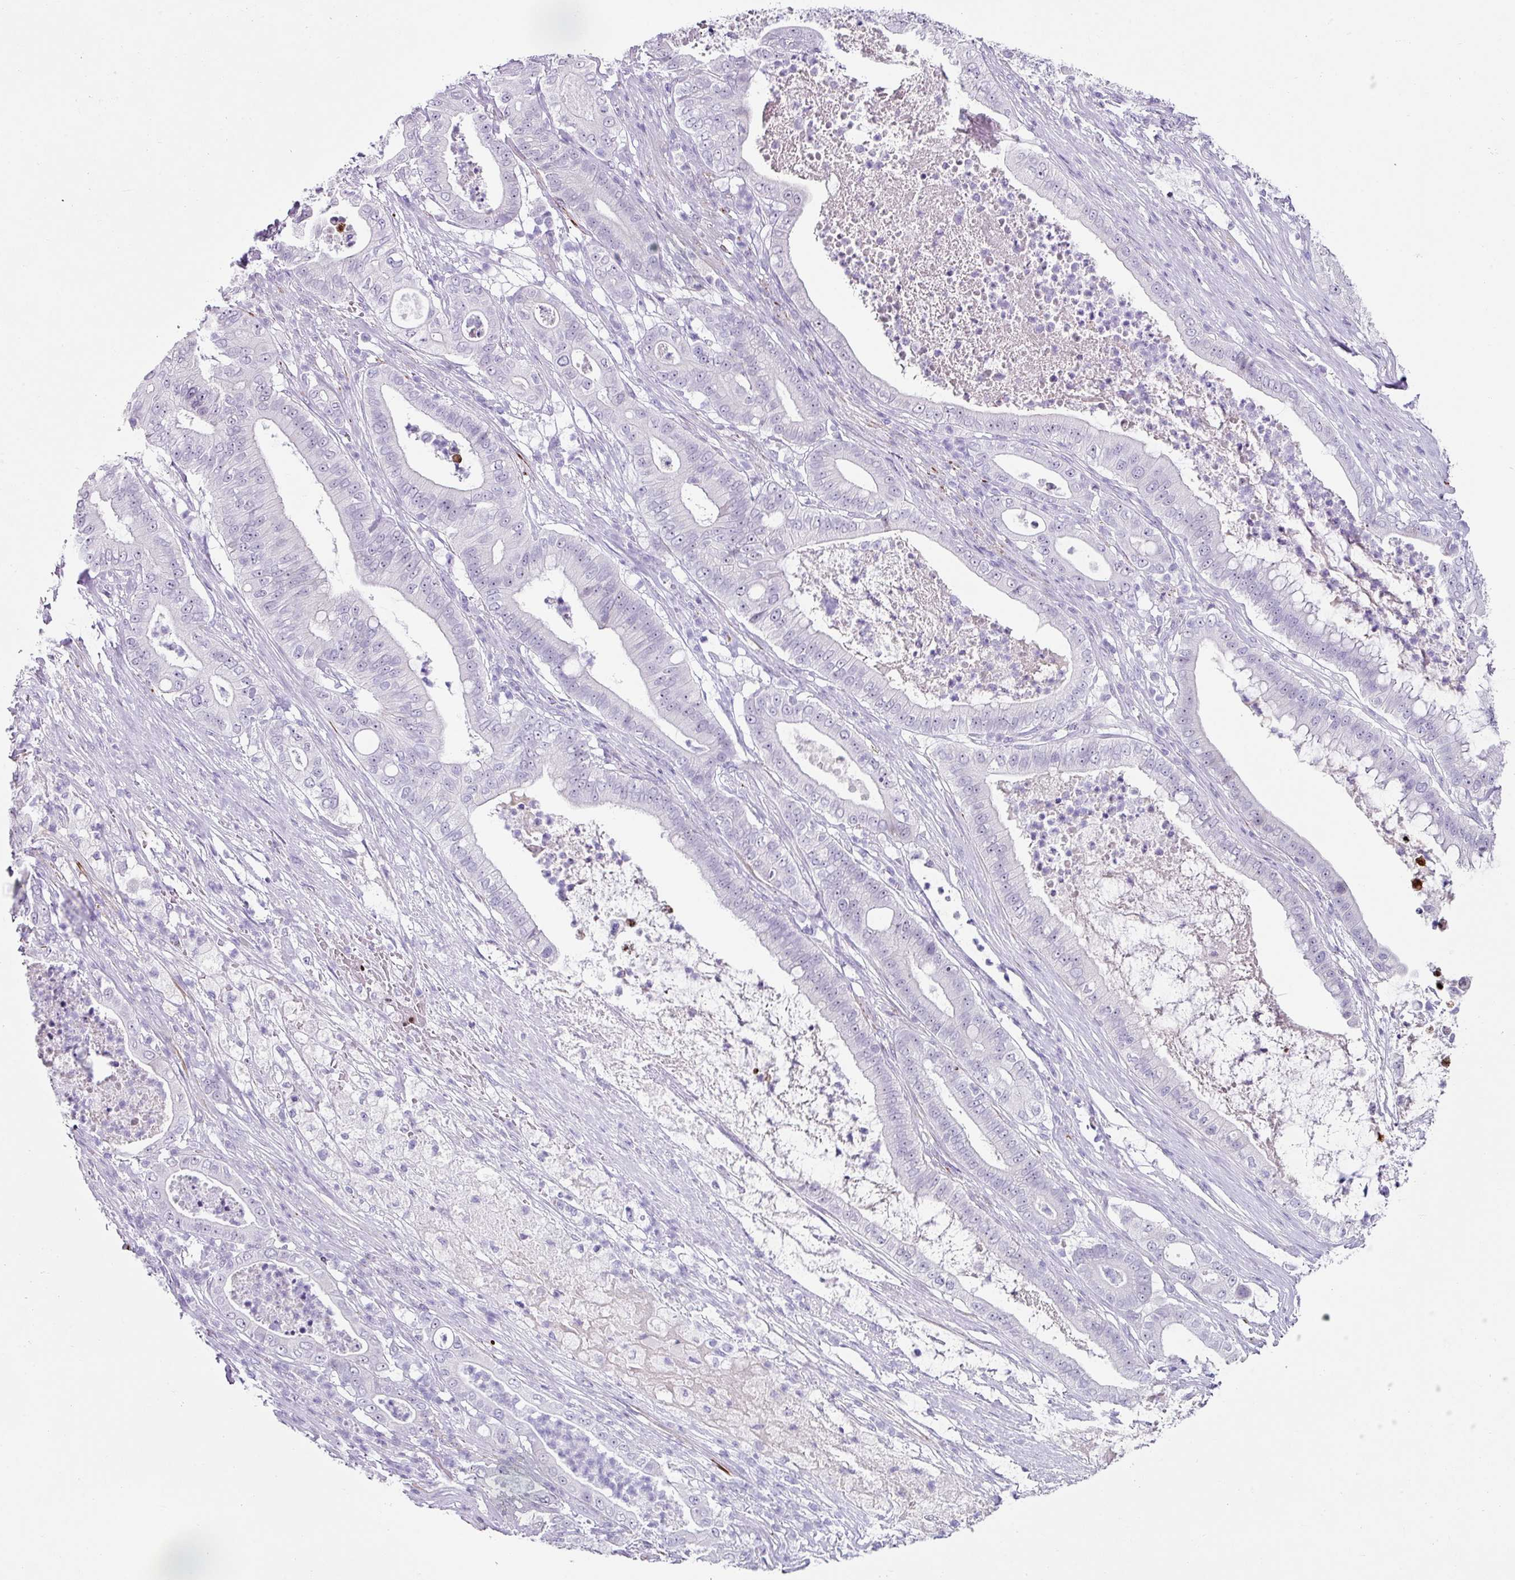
{"staining": {"intensity": "negative", "quantity": "none", "location": "none"}, "tissue": "pancreatic cancer", "cell_type": "Tumor cells", "image_type": "cancer", "snomed": [{"axis": "morphology", "description": "Adenocarcinoma, NOS"}, {"axis": "topography", "description": "Pancreas"}], "caption": "Immunohistochemical staining of pancreatic cancer exhibits no significant expression in tumor cells. The staining was performed using DAB (3,3'-diaminobenzidine) to visualize the protein expression in brown, while the nuclei were stained in blue with hematoxylin (Magnification: 20x).", "gene": "TRA2A", "patient": {"sex": "male", "age": 71}}